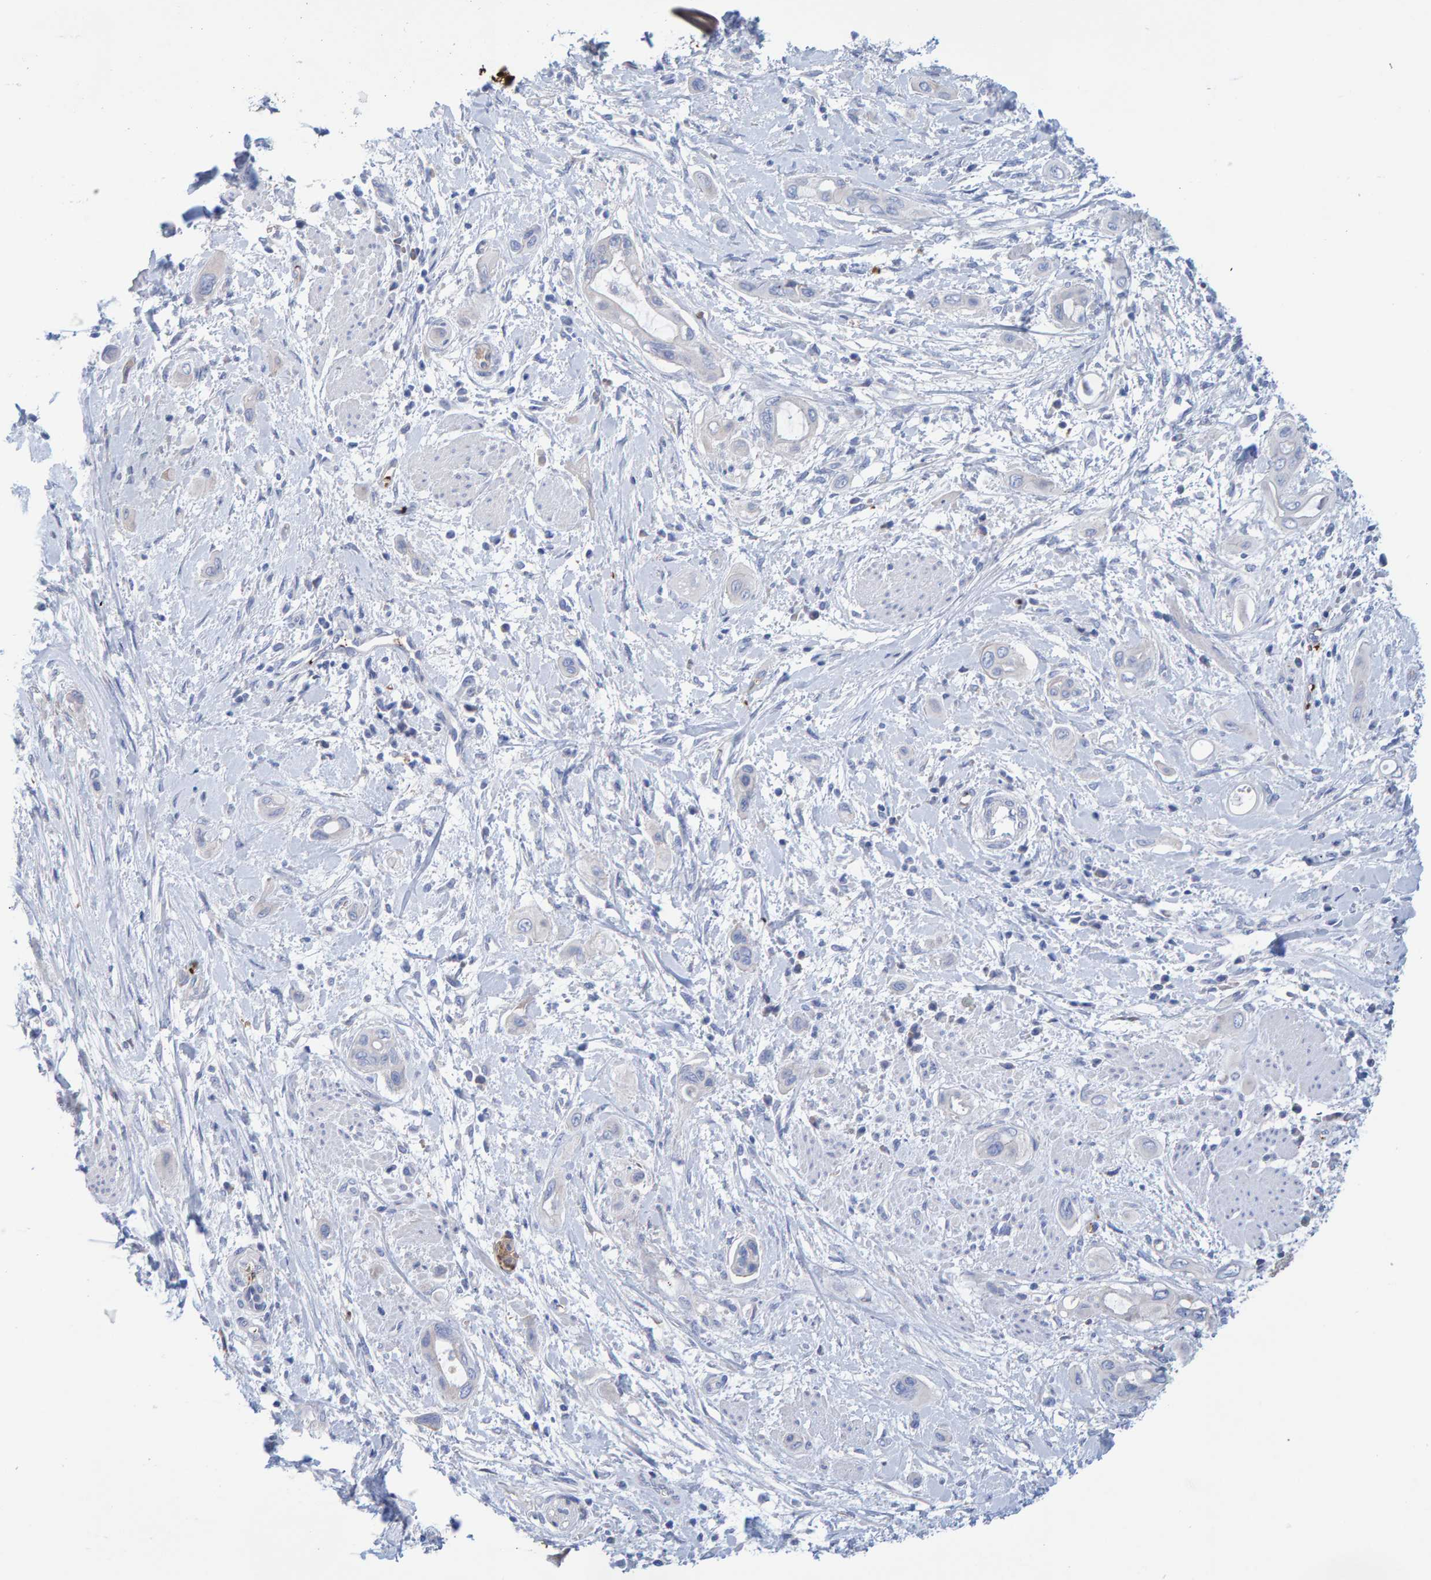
{"staining": {"intensity": "negative", "quantity": "none", "location": "none"}, "tissue": "pancreatic cancer", "cell_type": "Tumor cells", "image_type": "cancer", "snomed": [{"axis": "morphology", "description": "Adenocarcinoma, NOS"}, {"axis": "topography", "description": "Pancreas"}], "caption": "Human pancreatic cancer (adenocarcinoma) stained for a protein using immunohistochemistry exhibits no staining in tumor cells.", "gene": "VPS9D1", "patient": {"sex": "male", "age": 59}}